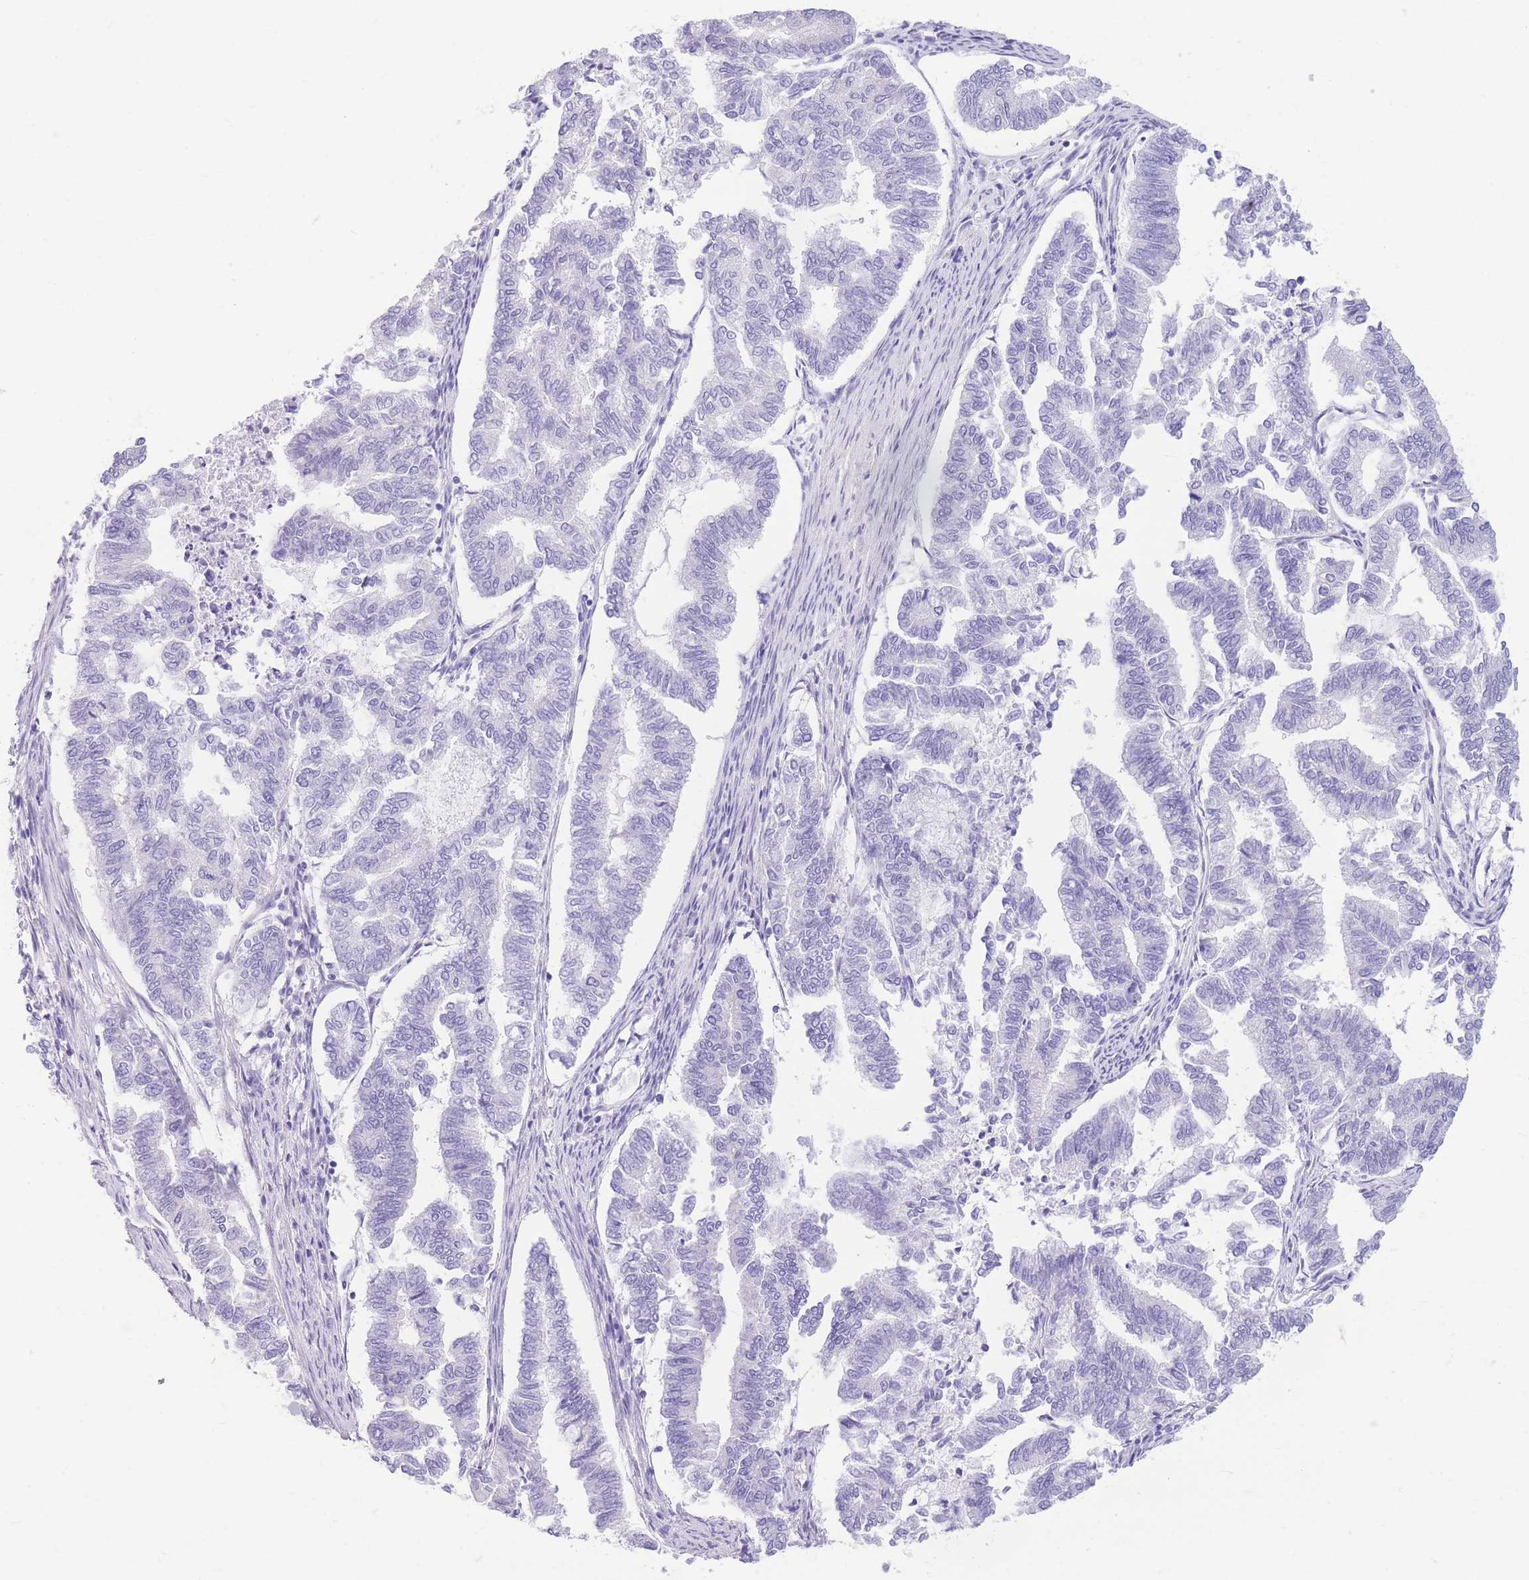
{"staining": {"intensity": "negative", "quantity": "none", "location": "none"}, "tissue": "endometrial cancer", "cell_type": "Tumor cells", "image_type": "cancer", "snomed": [{"axis": "morphology", "description": "Adenocarcinoma, NOS"}, {"axis": "topography", "description": "Endometrium"}], "caption": "DAB immunohistochemical staining of endometrial adenocarcinoma demonstrates no significant staining in tumor cells.", "gene": "ZNF311", "patient": {"sex": "female", "age": 79}}